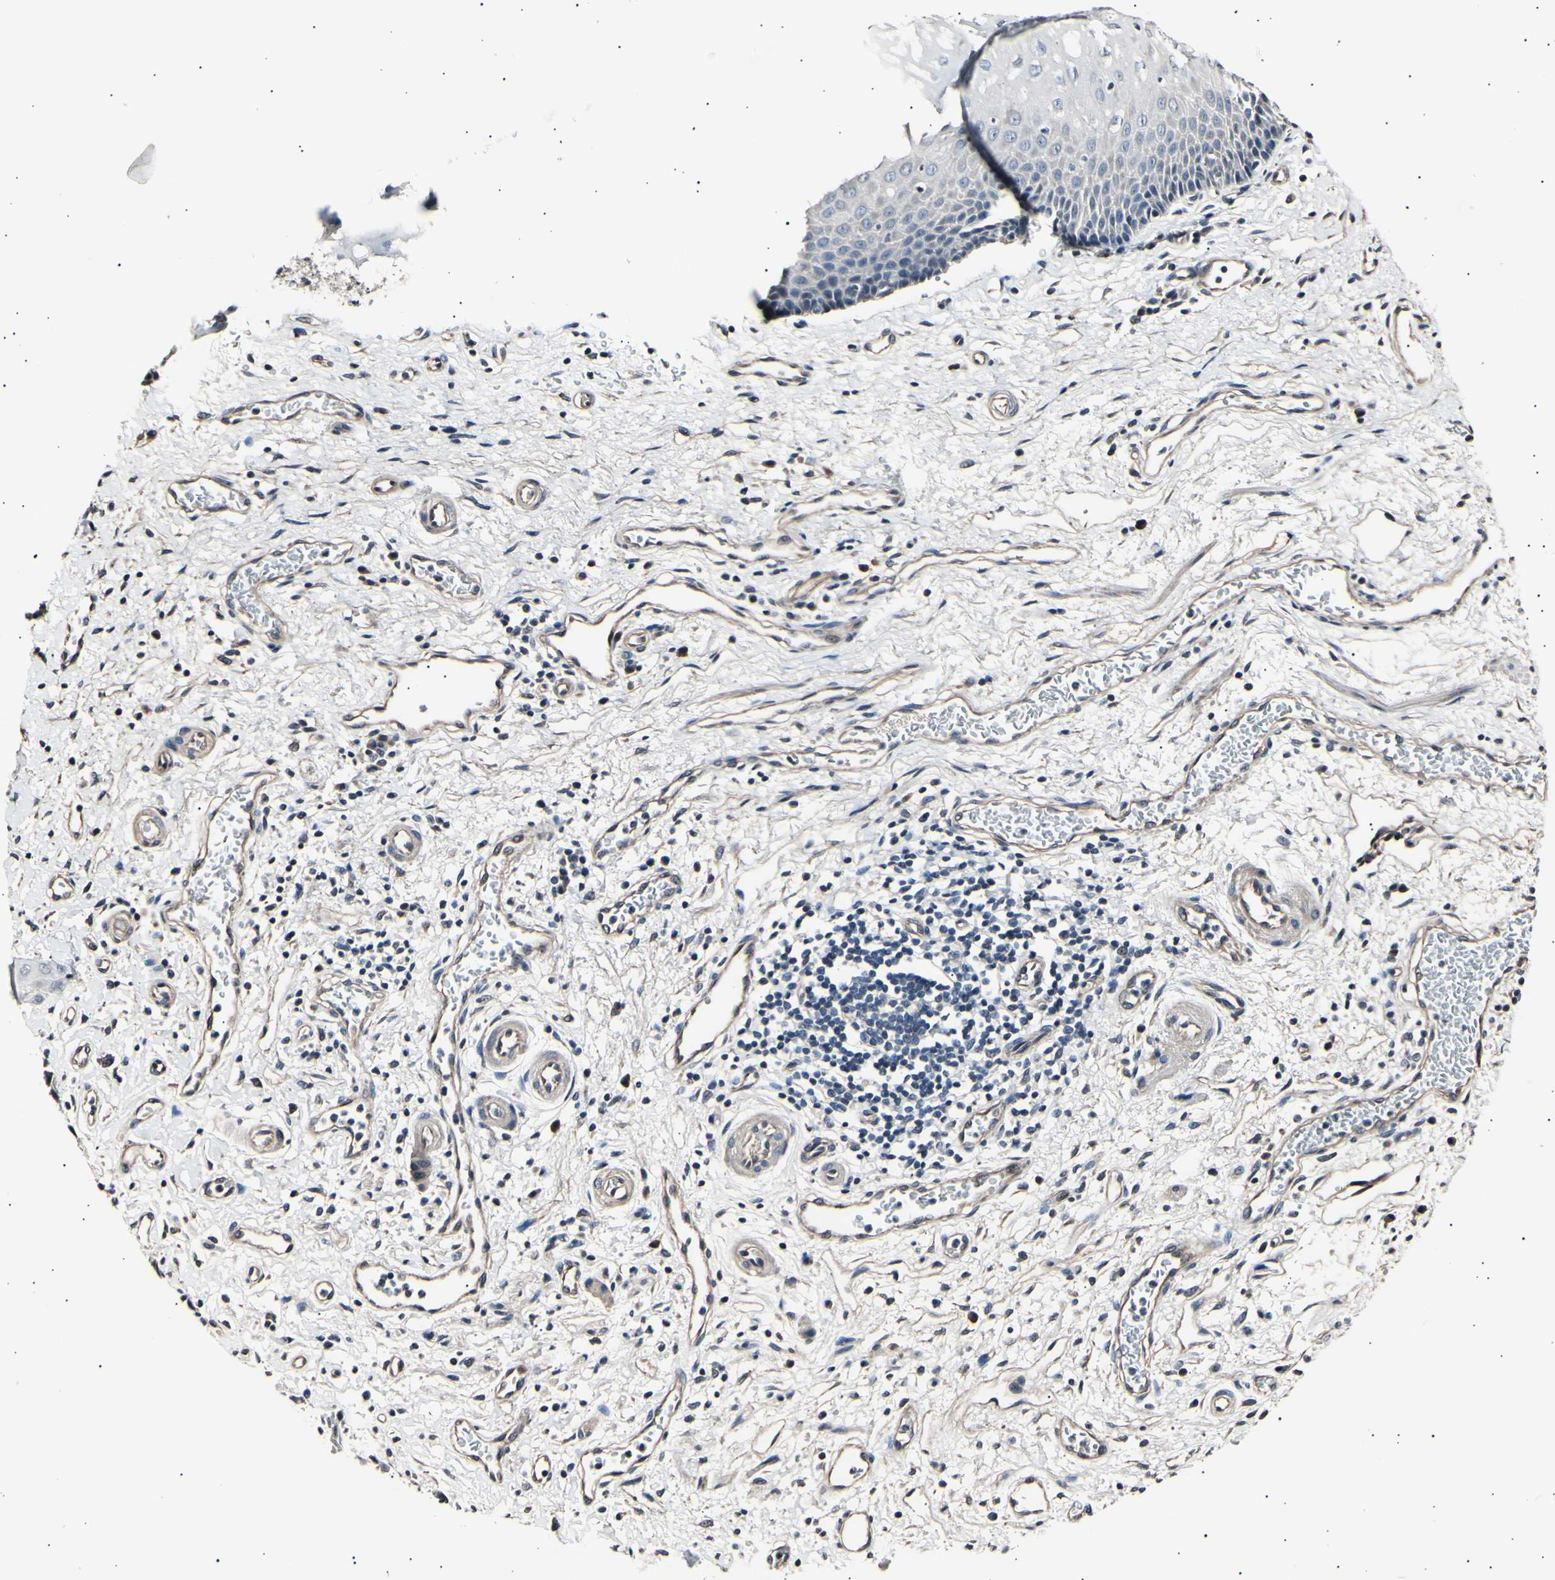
{"staining": {"intensity": "negative", "quantity": "none", "location": "none"}, "tissue": "esophagus", "cell_type": "Squamous epithelial cells", "image_type": "normal", "snomed": [{"axis": "morphology", "description": "Normal tissue, NOS"}, {"axis": "topography", "description": "Esophagus"}], "caption": "High magnification brightfield microscopy of normal esophagus stained with DAB (brown) and counterstained with hematoxylin (blue): squamous epithelial cells show no significant expression. The staining was performed using DAB to visualize the protein expression in brown, while the nuclei were stained in blue with hematoxylin (Magnification: 20x).", "gene": "AK1", "patient": {"sex": "male", "age": 54}}